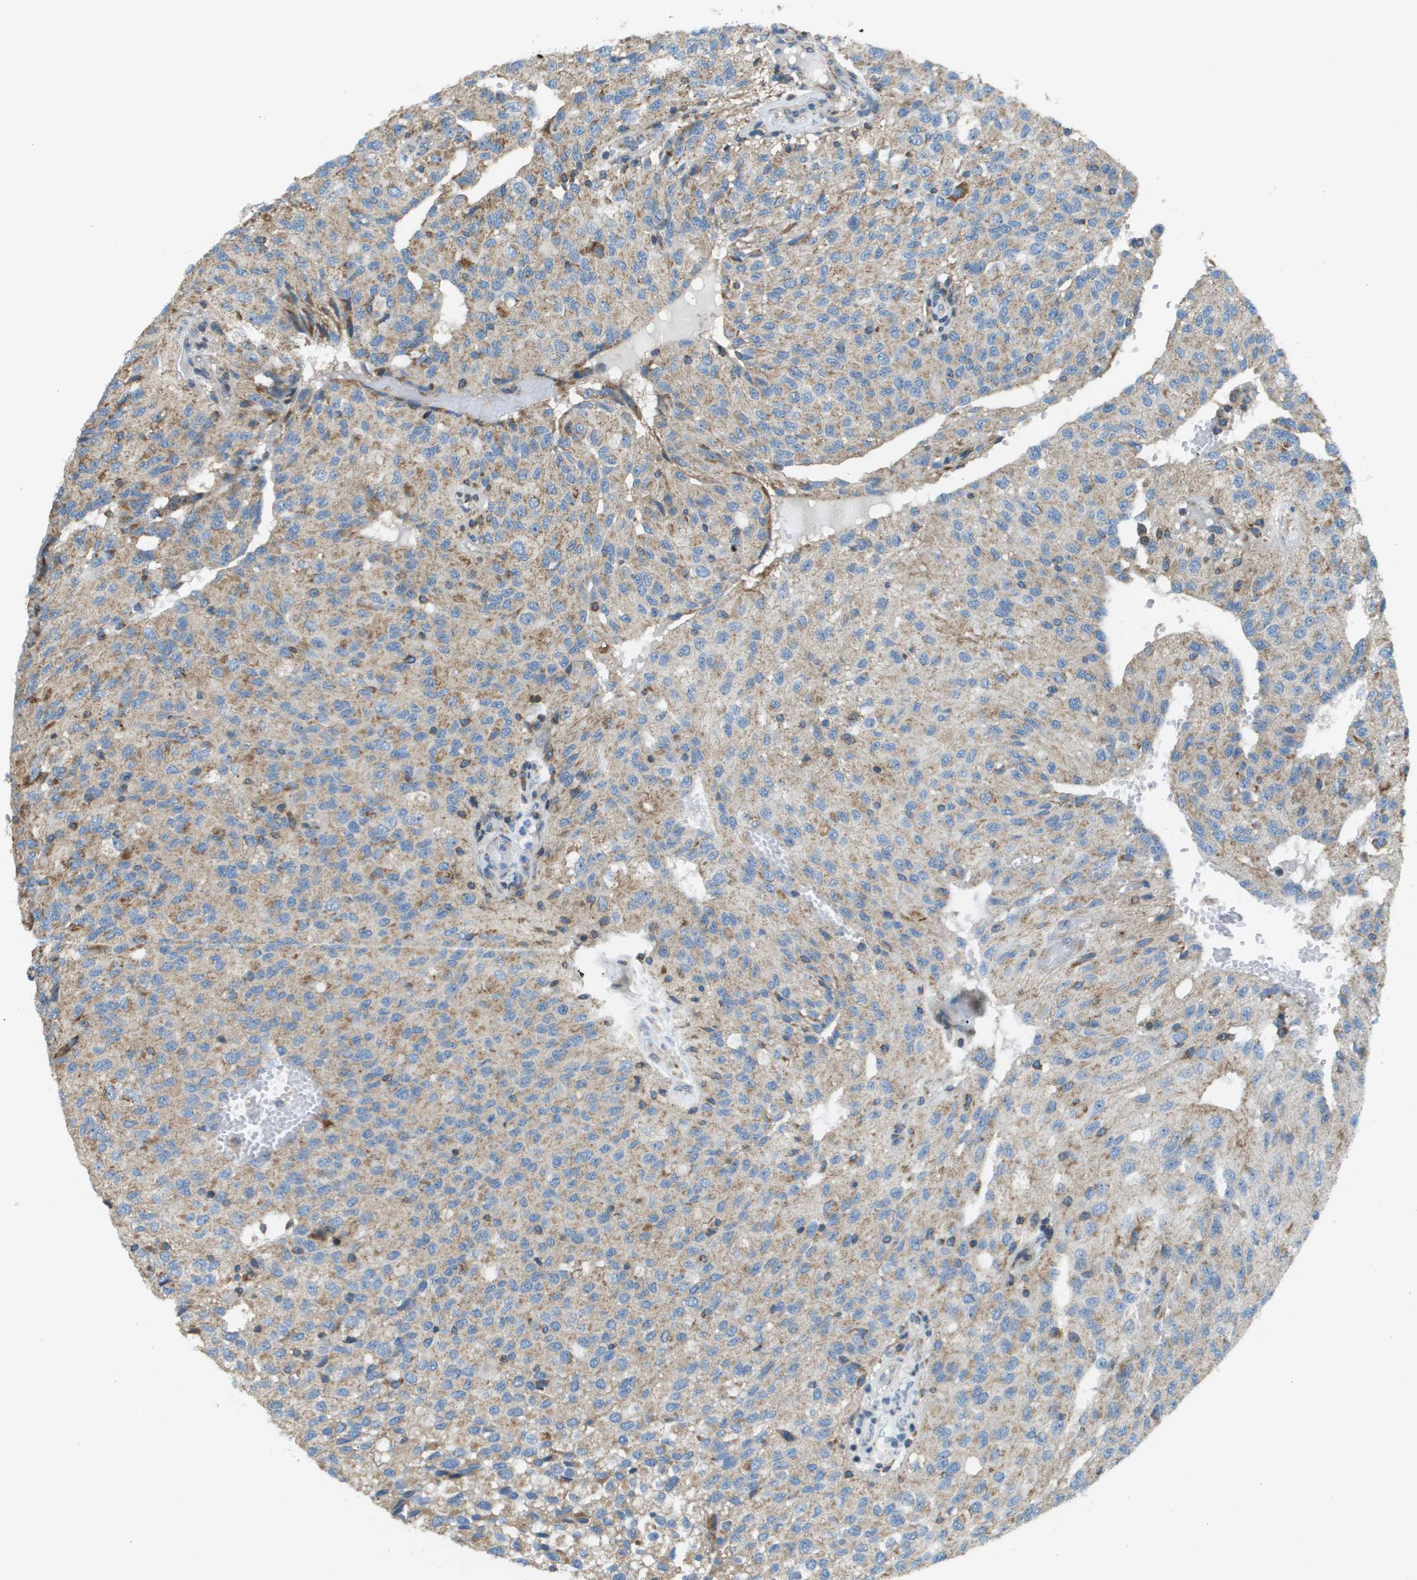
{"staining": {"intensity": "moderate", "quantity": "25%-75%", "location": "cytoplasmic/membranous"}, "tissue": "glioma", "cell_type": "Tumor cells", "image_type": "cancer", "snomed": [{"axis": "morphology", "description": "Glioma, malignant, High grade"}, {"axis": "topography", "description": "Brain"}], "caption": "Glioma tissue demonstrates moderate cytoplasmic/membranous expression in about 25%-75% of tumor cells, visualized by immunohistochemistry.", "gene": "TAOK3", "patient": {"sex": "male", "age": 32}}